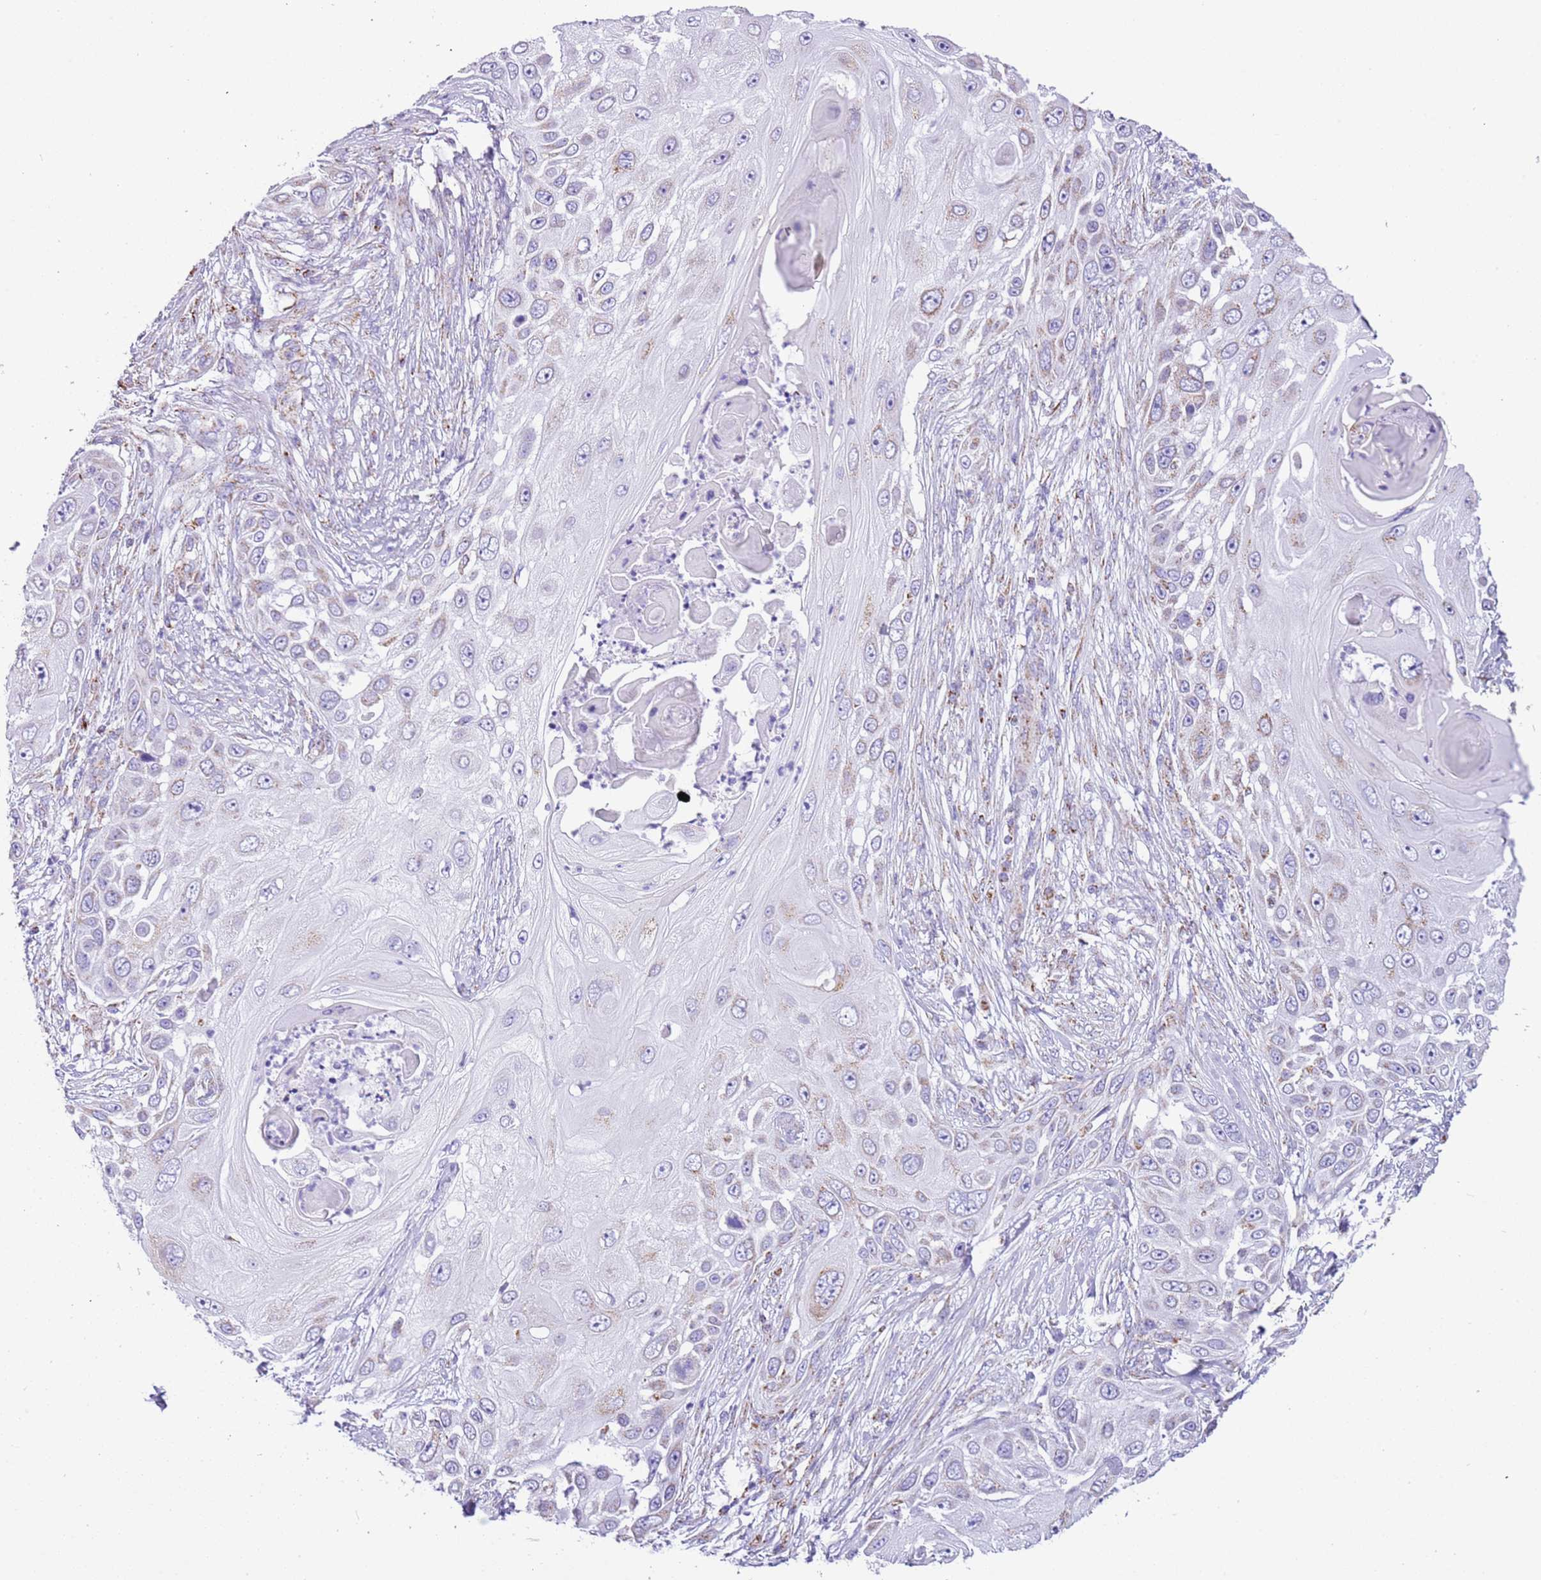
{"staining": {"intensity": "weak", "quantity": "<25%", "location": "cytoplasmic/membranous"}, "tissue": "skin cancer", "cell_type": "Tumor cells", "image_type": "cancer", "snomed": [{"axis": "morphology", "description": "Squamous cell carcinoma, NOS"}, {"axis": "topography", "description": "Skin"}], "caption": "Immunohistochemistry (IHC) histopathology image of neoplastic tissue: skin cancer stained with DAB exhibits no significant protein expression in tumor cells.", "gene": "SUCLG2", "patient": {"sex": "female", "age": 44}}